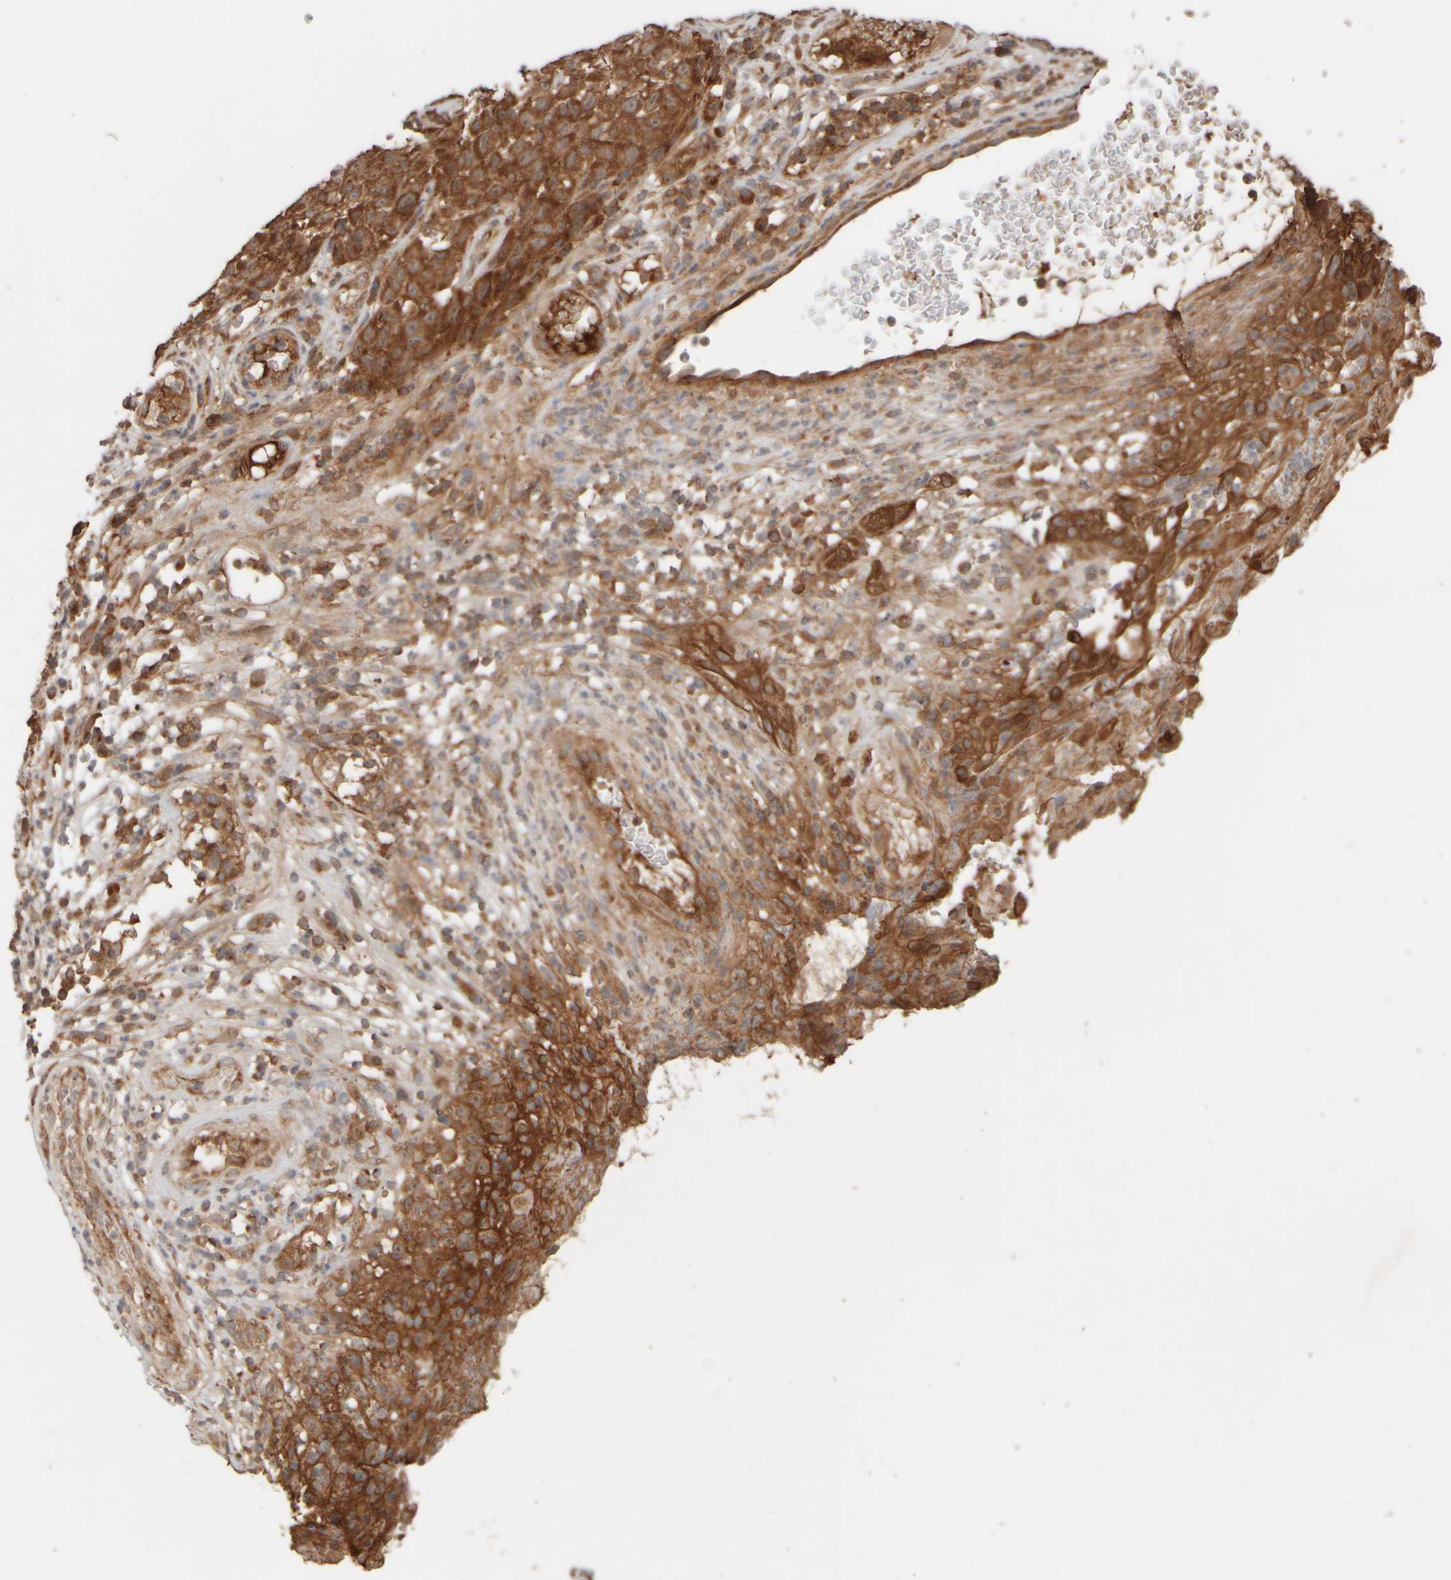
{"staining": {"intensity": "strong", "quantity": ">75%", "location": "cytoplasmic/membranous"}, "tissue": "melanoma", "cell_type": "Tumor cells", "image_type": "cancer", "snomed": [{"axis": "morphology", "description": "Malignant melanoma, NOS"}, {"axis": "topography", "description": "Skin"}], "caption": "Melanoma stained with DAB (3,3'-diaminobenzidine) IHC shows high levels of strong cytoplasmic/membranous positivity in approximately >75% of tumor cells.", "gene": "EIF2B3", "patient": {"sex": "female", "age": 82}}